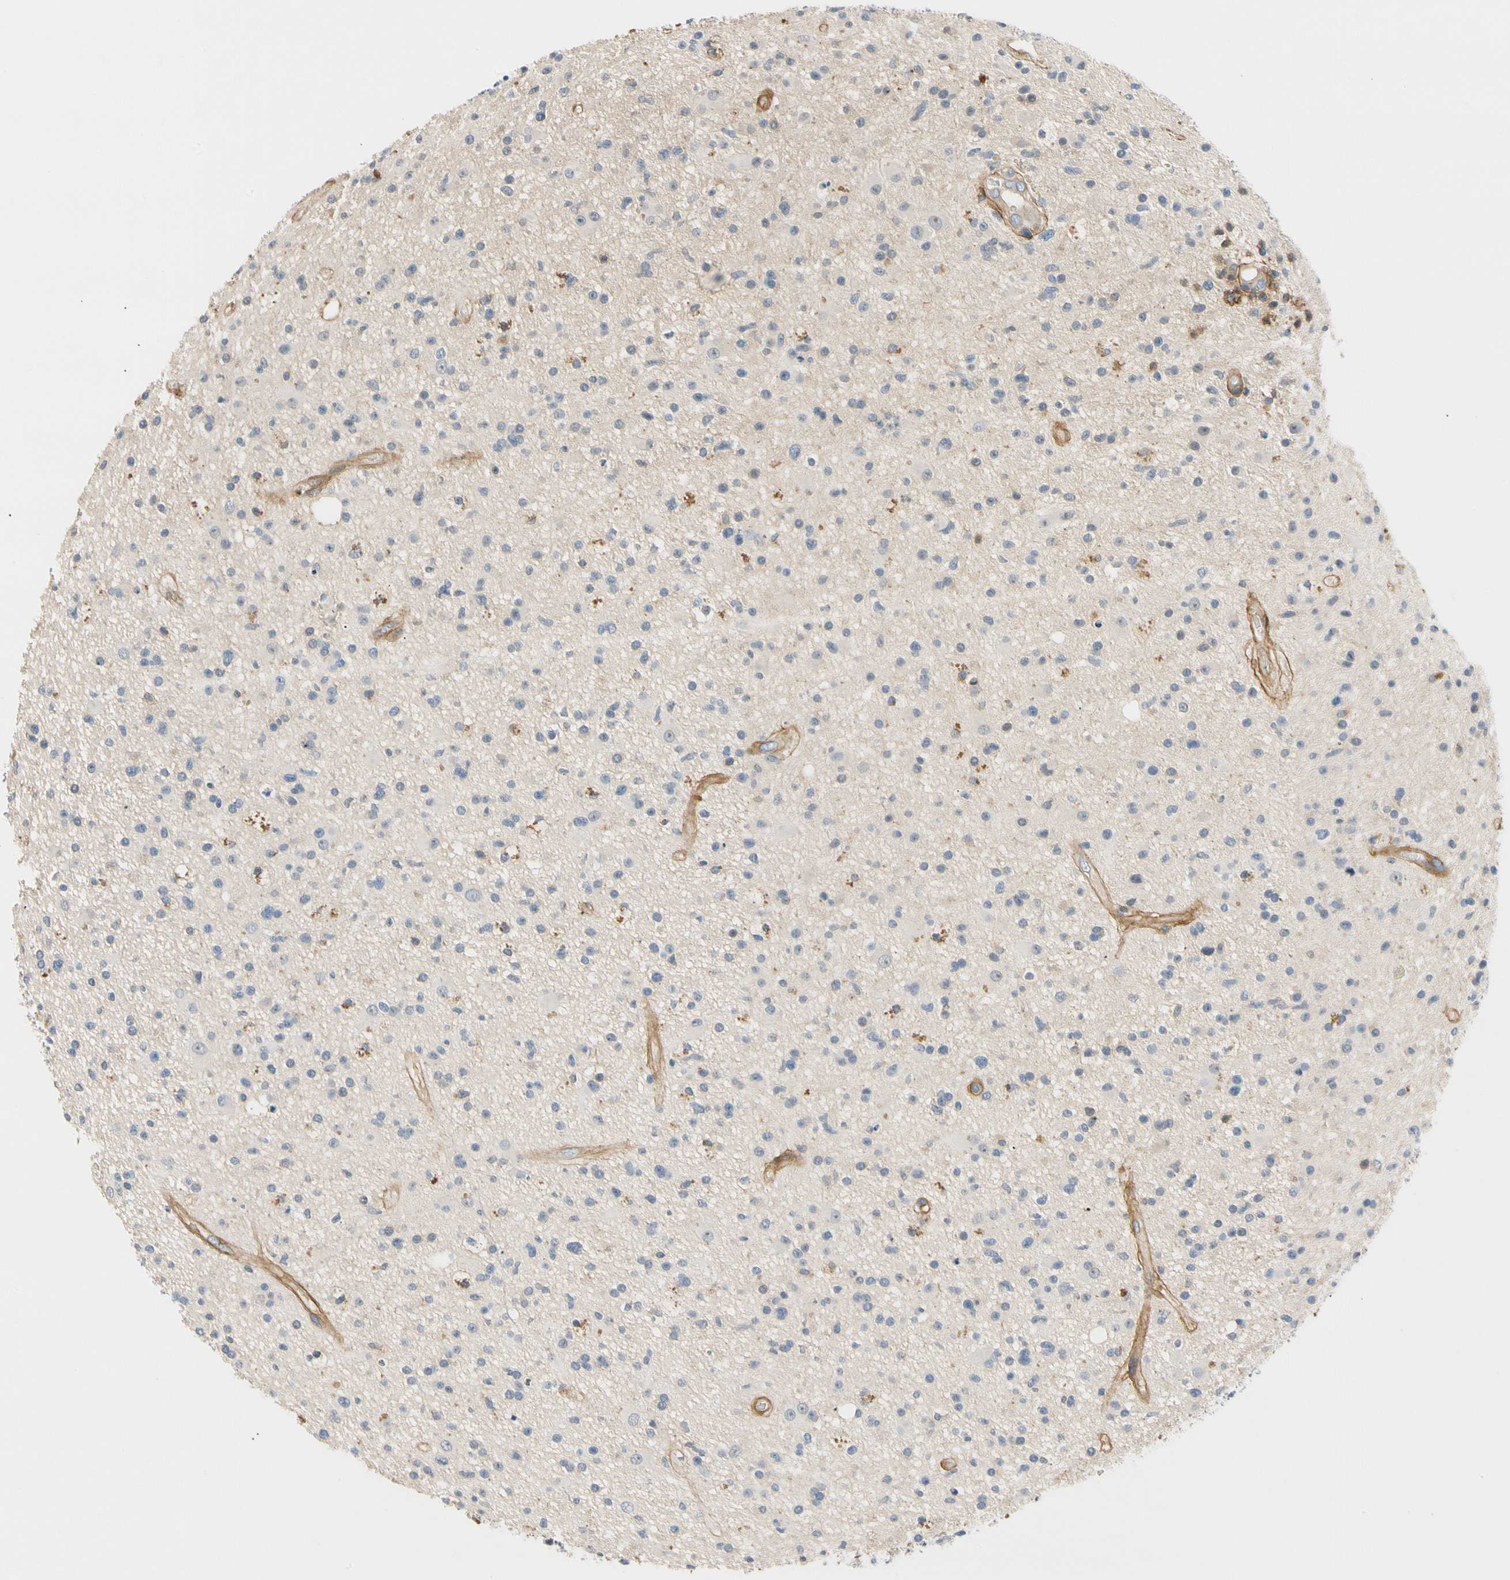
{"staining": {"intensity": "negative", "quantity": "none", "location": "none"}, "tissue": "glioma", "cell_type": "Tumor cells", "image_type": "cancer", "snomed": [{"axis": "morphology", "description": "Glioma, malignant, High grade"}, {"axis": "topography", "description": "Brain"}], "caption": "DAB (3,3'-diaminobenzidine) immunohistochemical staining of glioma reveals no significant positivity in tumor cells.", "gene": "TNFRSF18", "patient": {"sex": "male", "age": 33}}